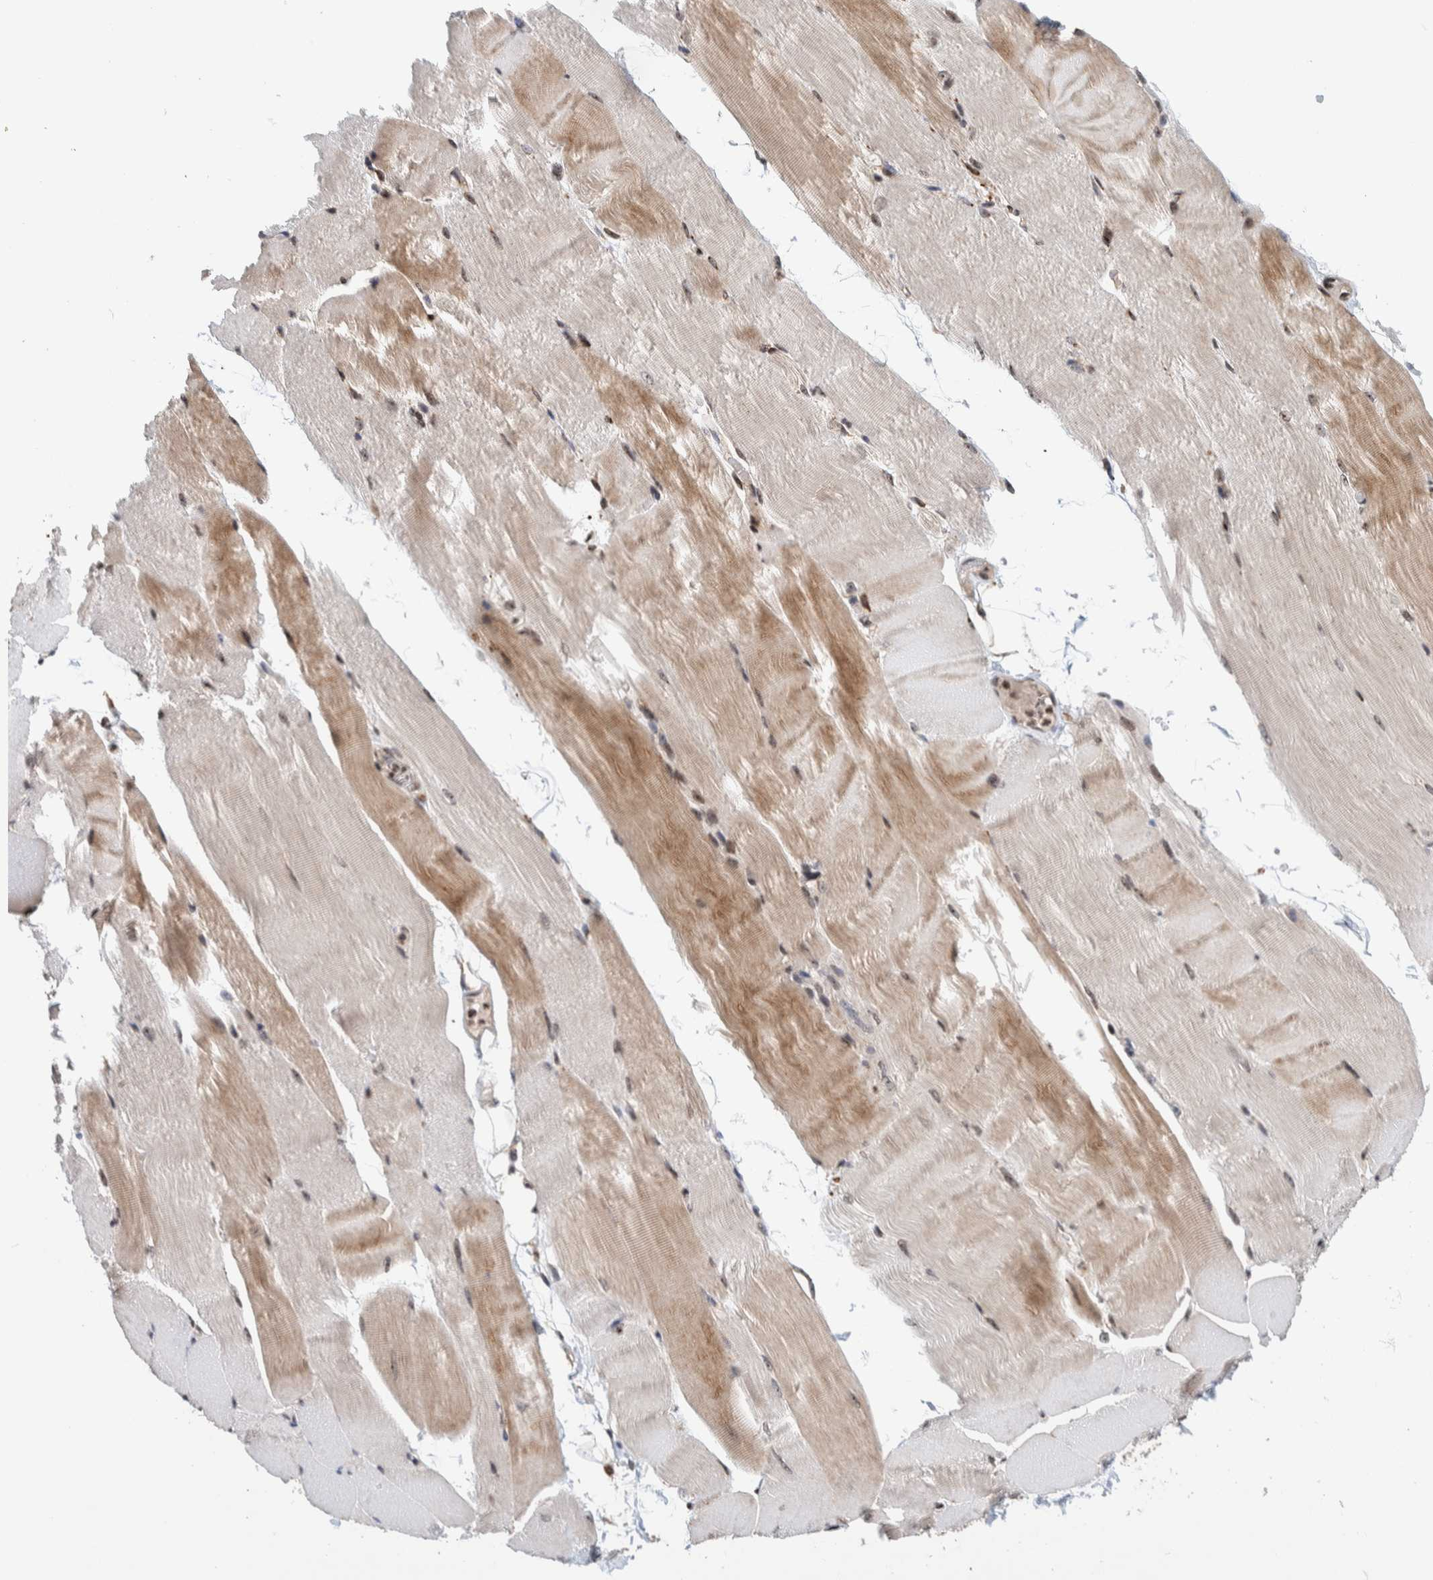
{"staining": {"intensity": "moderate", "quantity": ">75%", "location": "cytoplasmic/membranous"}, "tissue": "skeletal muscle", "cell_type": "Myocytes", "image_type": "normal", "snomed": [{"axis": "morphology", "description": "Normal tissue, NOS"}, {"axis": "topography", "description": "Skeletal muscle"}, {"axis": "topography", "description": "Parathyroid gland"}], "caption": "DAB immunohistochemical staining of benign human skeletal muscle reveals moderate cytoplasmic/membranous protein positivity in about >75% of myocytes.", "gene": "CCDC182", "patient": {"sex": "female", "age": 37}}